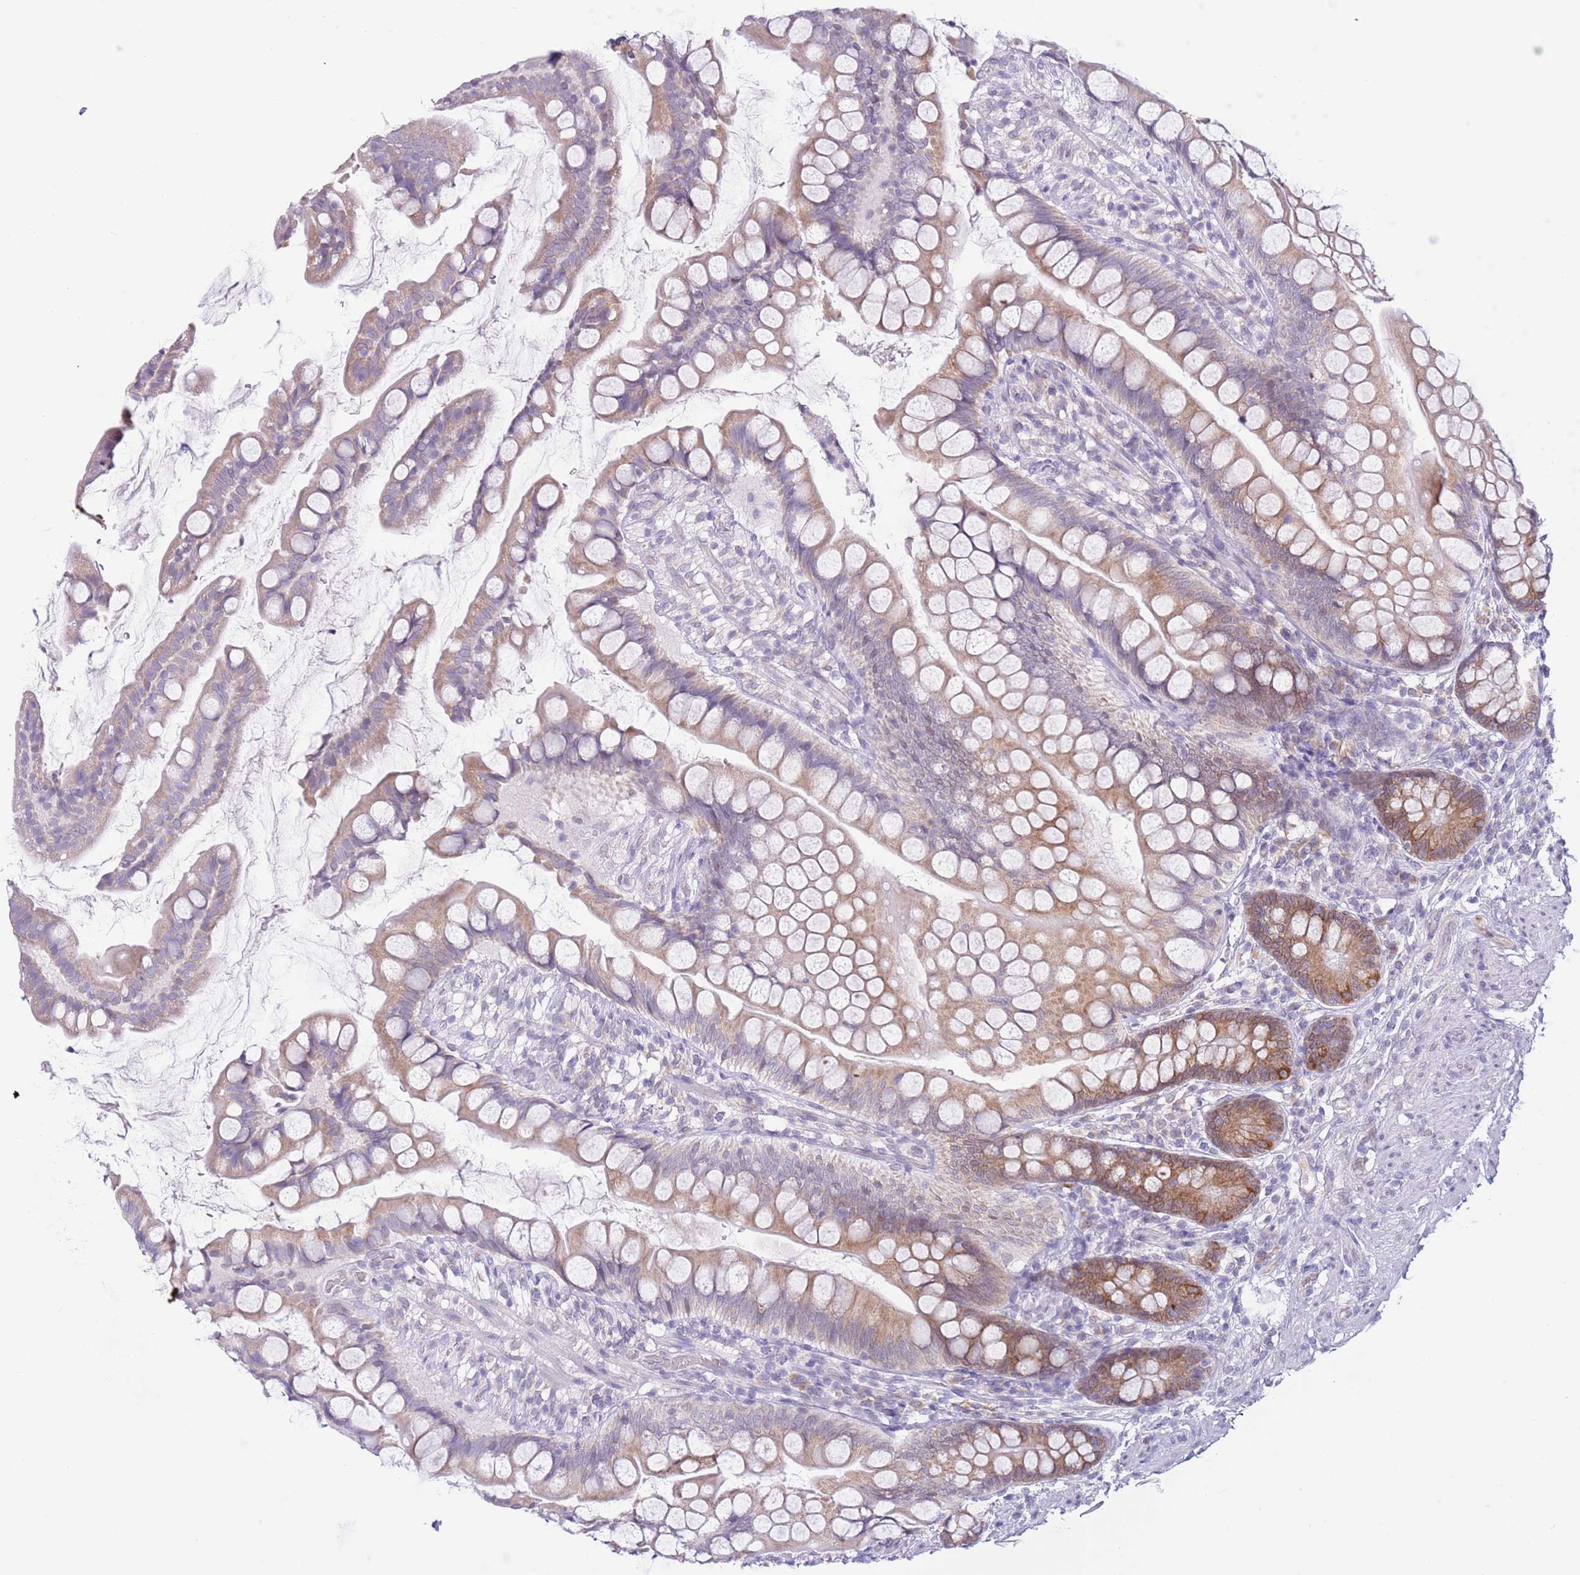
{"staining": {"intensity": "moderate", "quantity": ">75%", "location": "cytoplasmic/membranous"}, "tissue": "small intestine", "cell_type": "Glandular cells", "image_type": "normal", "snomed": [{"axis": "morphology", "description": "Normal tissue, NOS"}, {"axis": "topography", "description": "Small intestine"}], "caption": "A high-resolution histopathology image shows immunohistochemistry staining of normal small intestine, which displays moderate cytoplasmic/membranous staining in approximately >75% of glandular cells. Using DAB (3,3'-diaminobenzidine) (brown) and hematoxylin (blue) stains, captured at high magnification using brightfield microscopy.", "gene": "EBPL", "patient": {"sex": "male", "age": 70}}